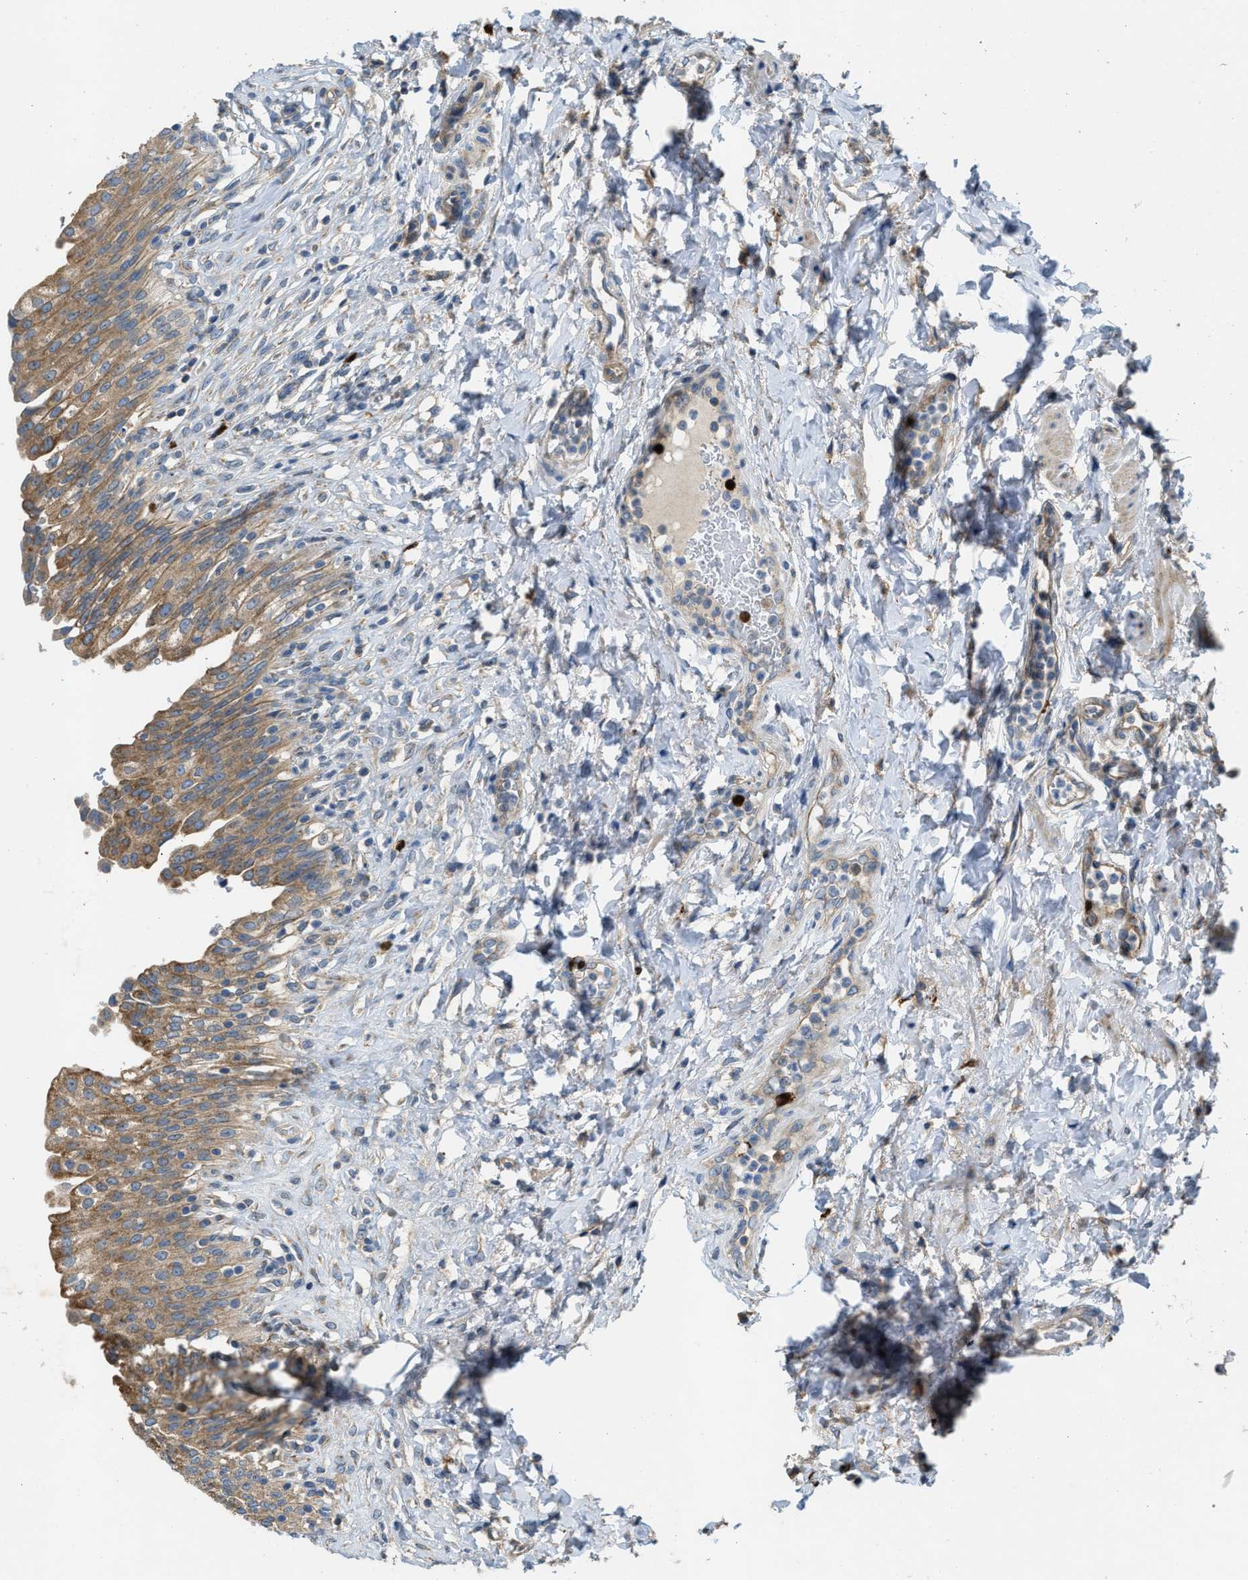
{"staining": {"intensity": "moderate", "quantity": ">75%", "location": "cytoplasmic/membranous"}, "tissue": "urinary bladder", "cell_type": "Urothelial cells", "image_type": "normal", "snomed": [{"axis": "morphology", "description": "Urothelial carcinoma, High grade"}, {"axis": "topography", "description": "Urinary bladder"}], "caption": "Protein staining of unremarkable urinary bladder reveals moderate cytoplasmic/membranous staining in approximately >75% of urothelial cells.", "gene": "TMEM68", "patient": {"sex": "male", "age": 46}}